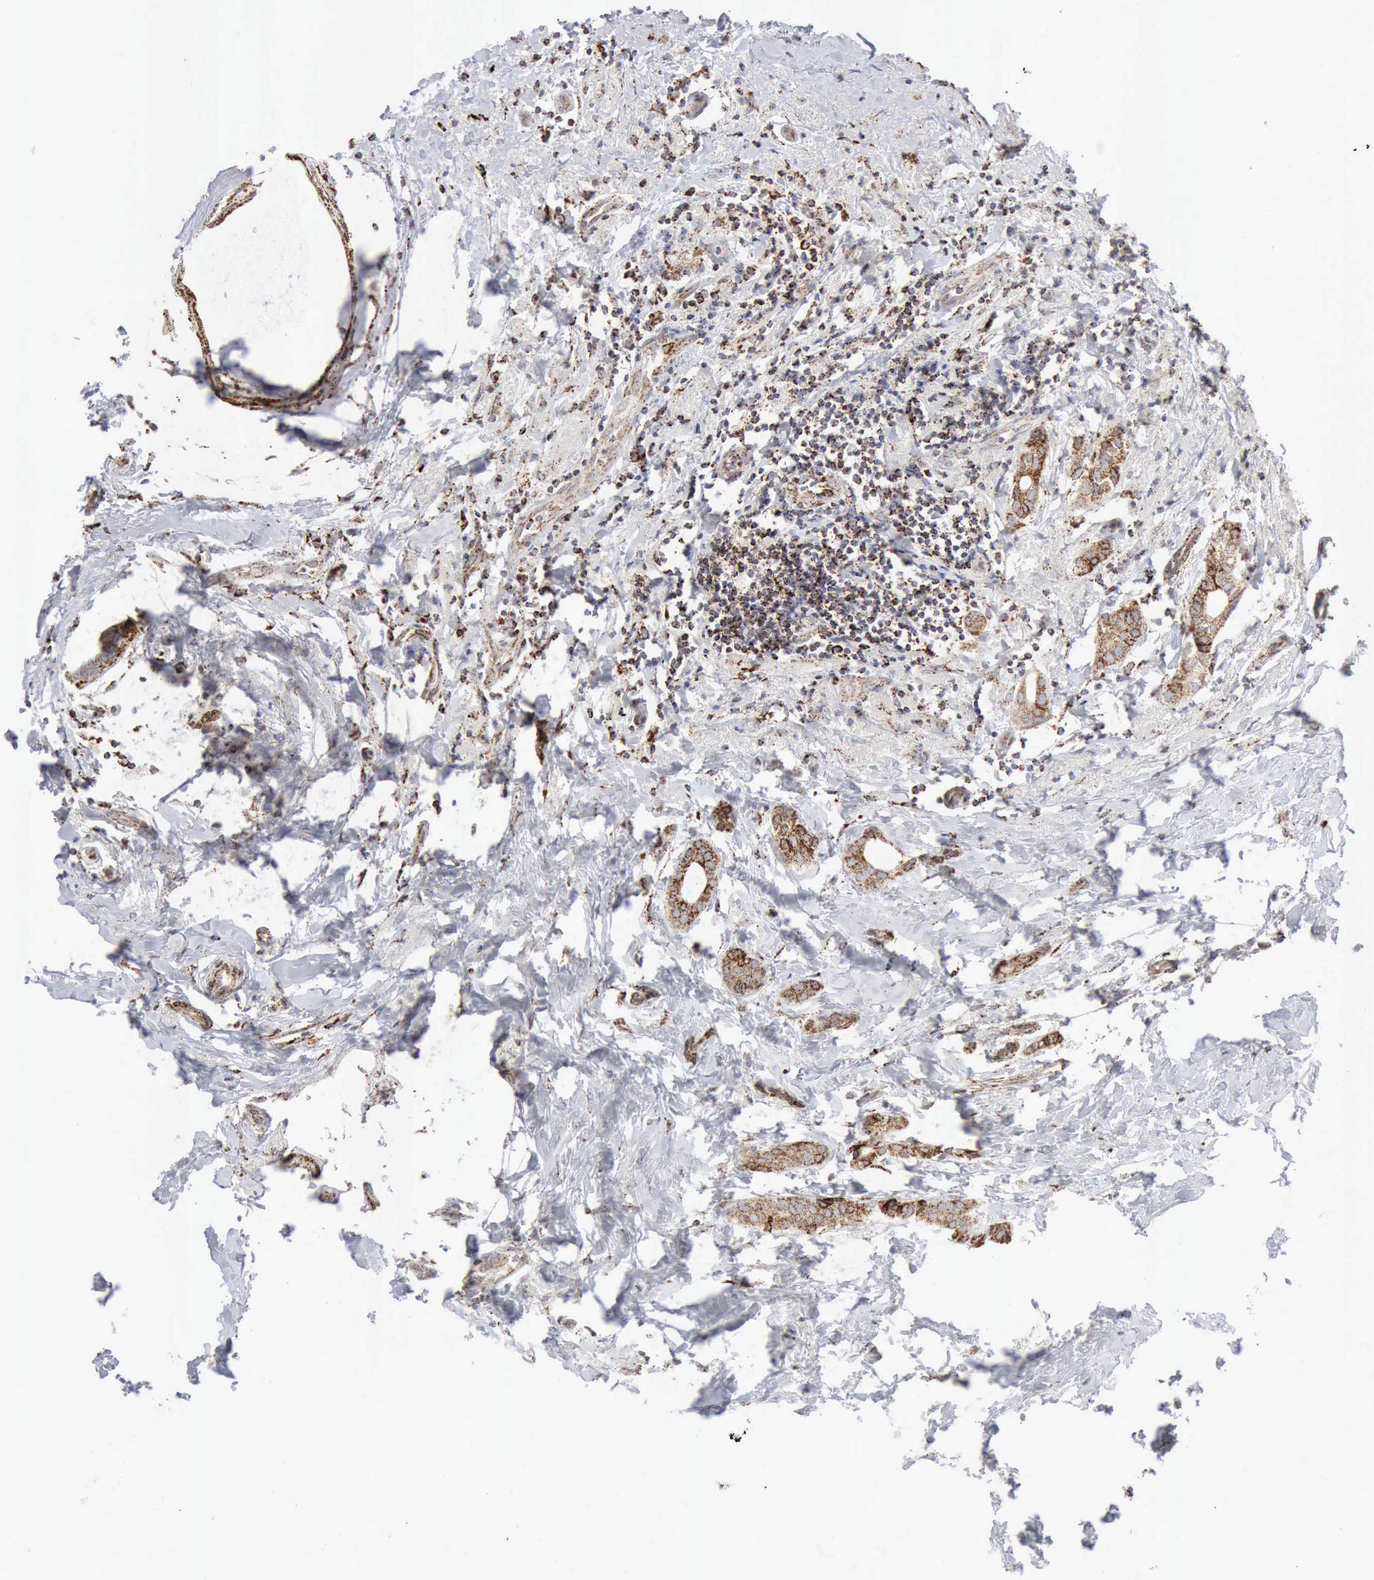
{"staining": {"intensity": "moderate", "quantity": ">75%", "location": "cytoplasmic/membranous"}, "tissue": "breast cancer", "cell_type": "Tumor cells", "image_type": "cancer", "snomed": [{"axis": "morphology", "description": "Duct carcinoma"}, {"axis": "topography", "description": "Breast"}], "caption": "The immunohistochemical stain labels moderate cytoplasmic/membranous expression in tumor cells of breast cancer (intraductal carcinoma) tissue.", "gene": "ACO2", "patient": {"sex": "female", "age": 54}}